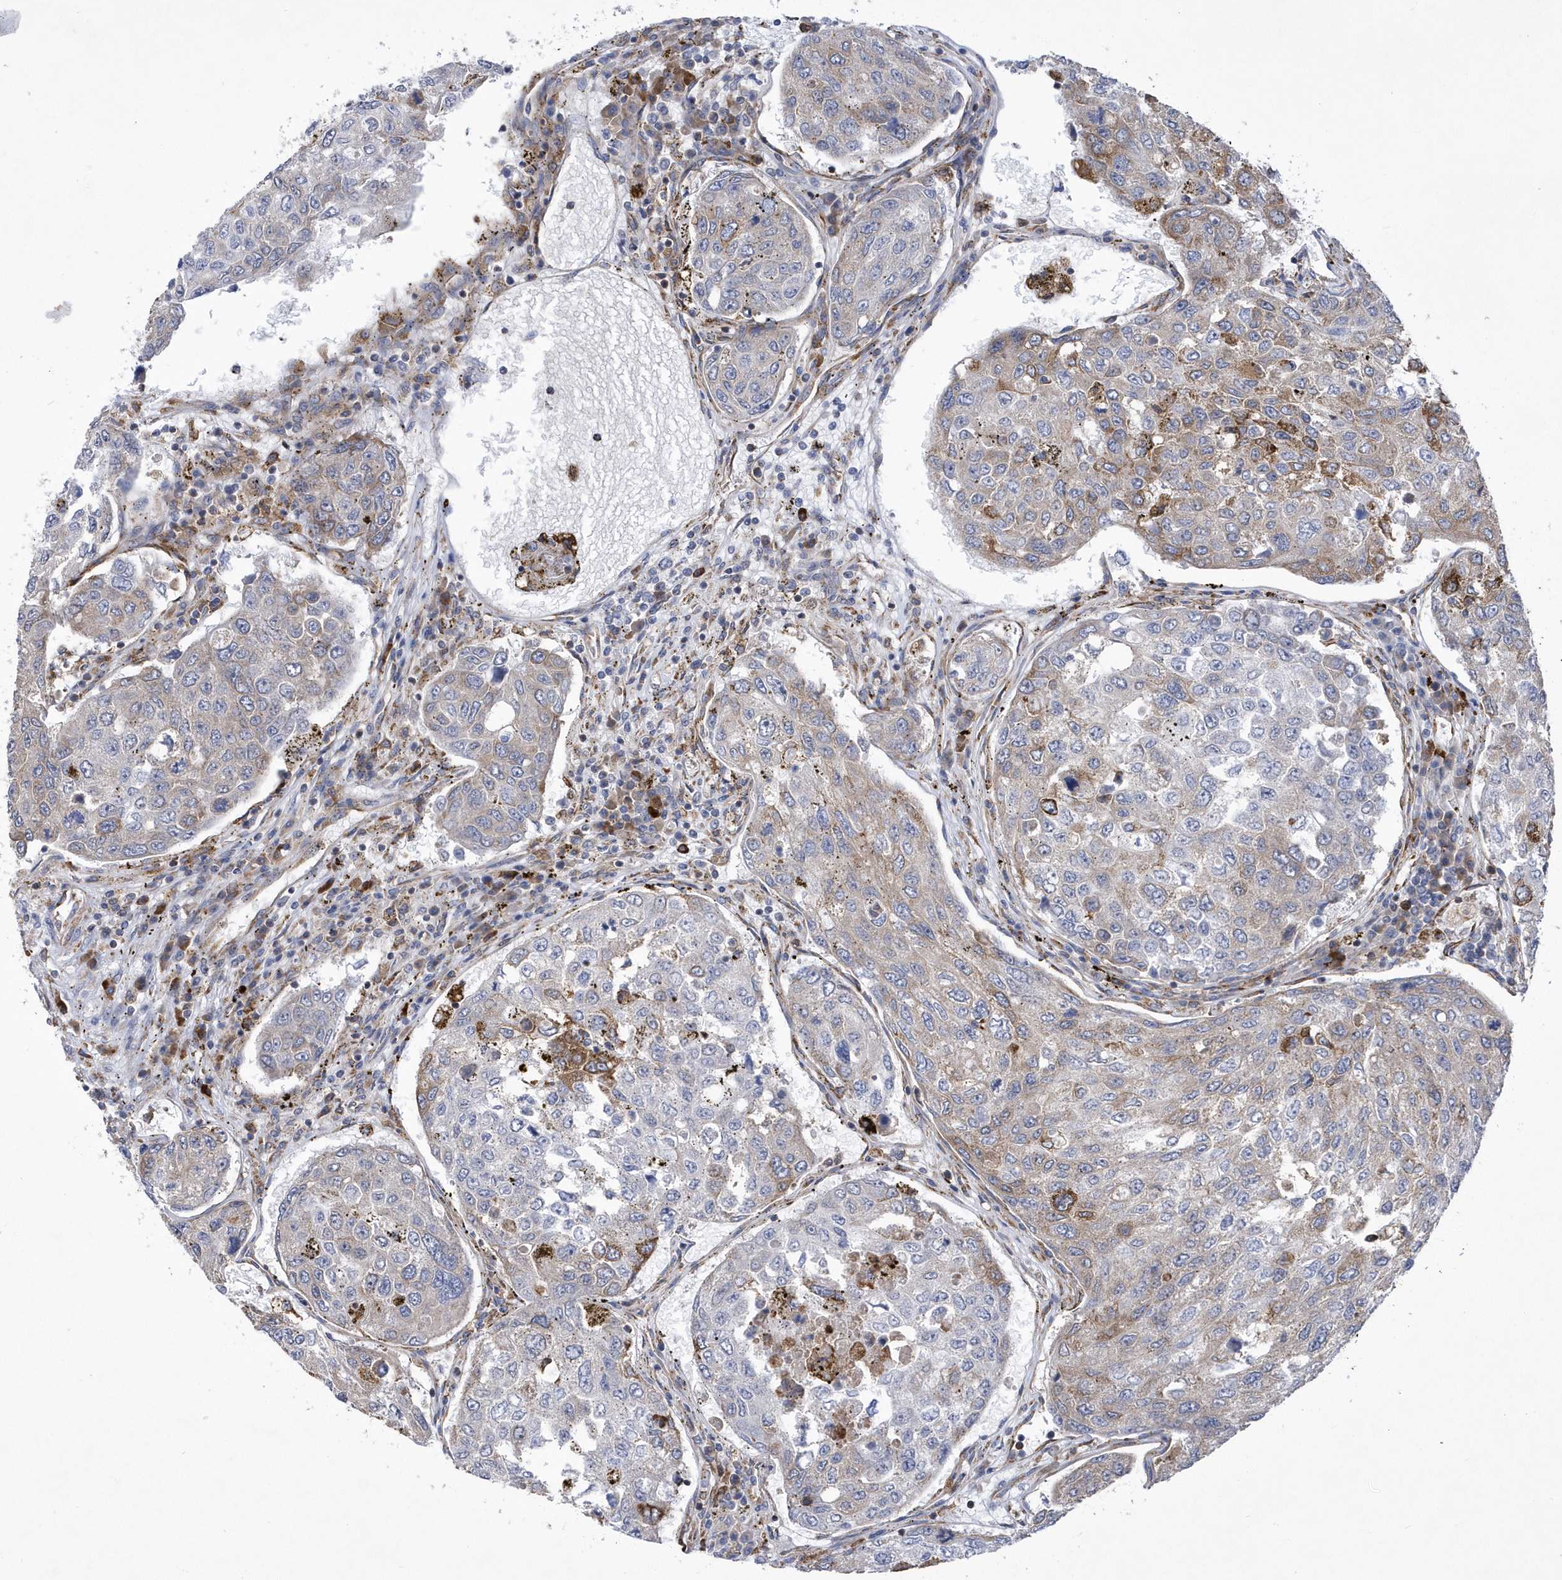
{"staining": {"intensity": "moderate", "quantity": "<25%", "location": "cytoplasmic/membranous"}, "tissue": "urothelial cancer", "cell_type": "Tumor cells", "image_type": "cancer", "snomed": [{"axis": "morphology", "description": "Urothelial carcinoma, High grade"}, {"axis": "topography", "description": "Lymph node"}, {"axis": "topography", "description": "Urinary bladder"}], "caption": "Protein analysis of urothelial cancer tissue displays moderate cytoplasmic/membranous staining in about <25% of tumor cells. Using DAB (3,3'-diaminobenzidine) (brown) and hematoxylin (blue) stains, captured at high magnification using brightfield microscopy.", "gene": "MED31", "patient": {"sex": "male", "age": 51}}